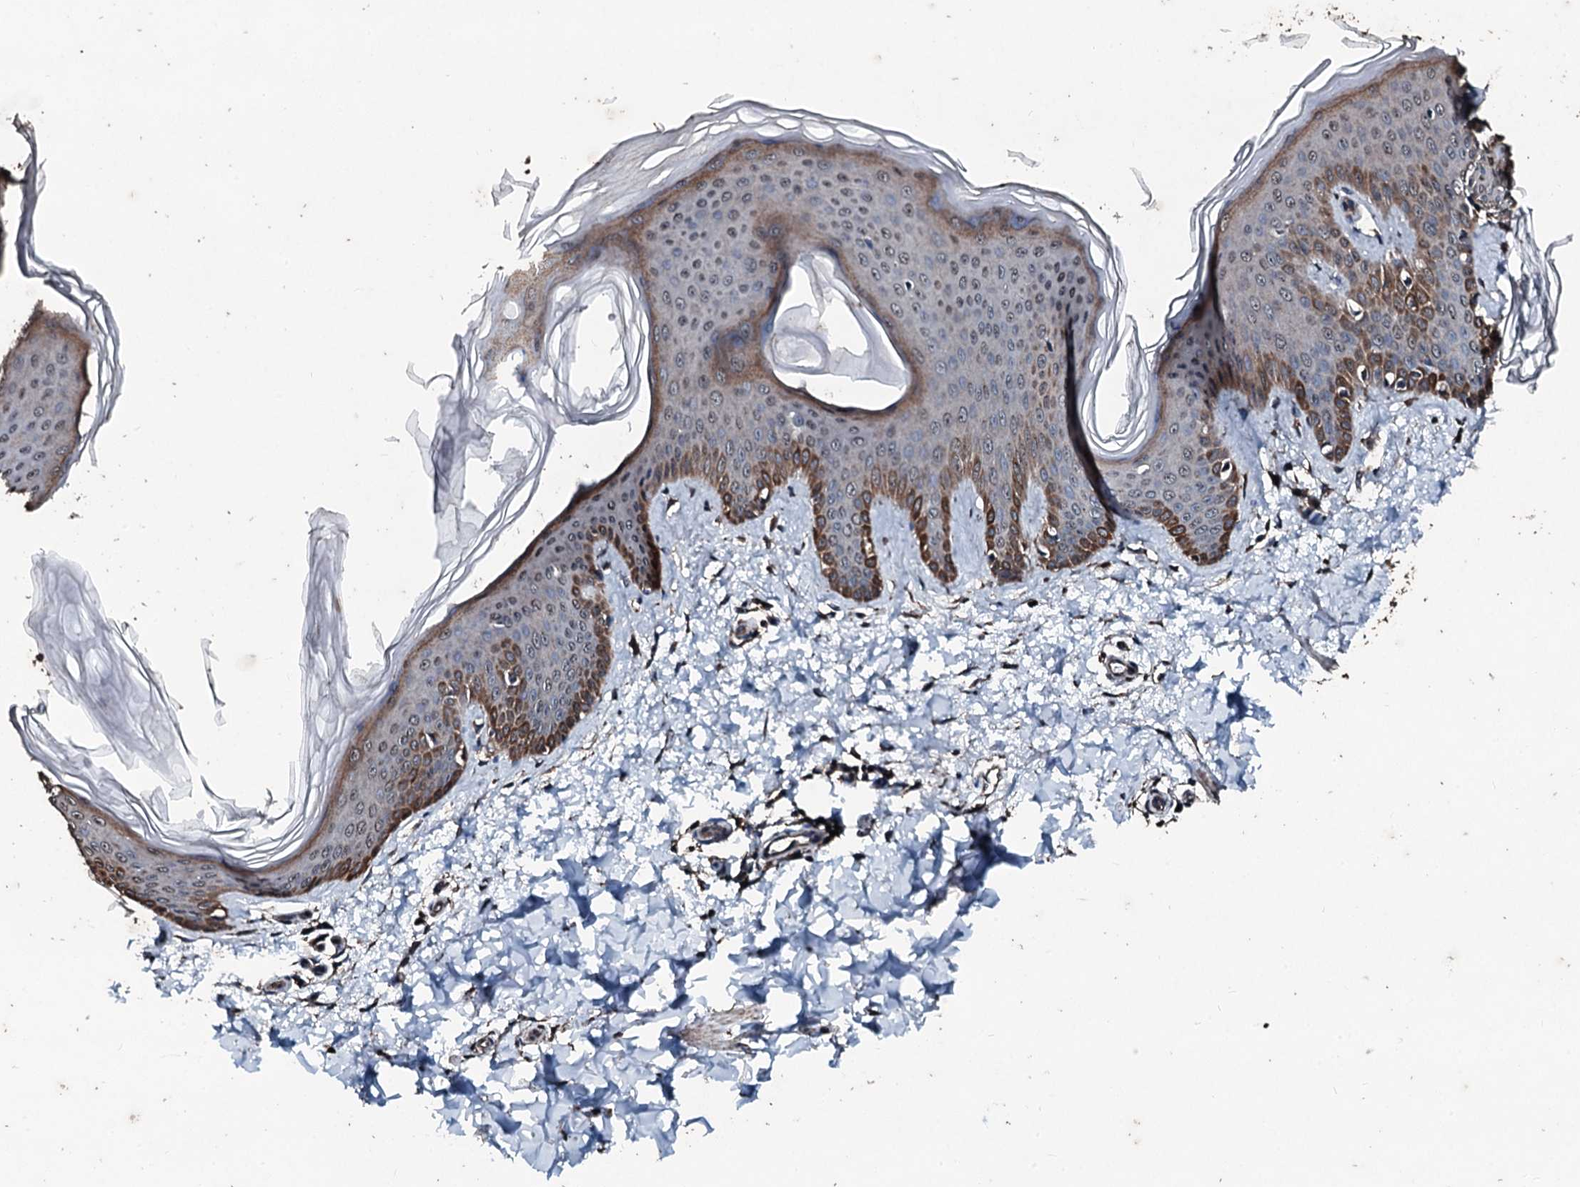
{"staining": {"intensity": "strong", "quantity": ">75%", "location": "cytoplasmic/membranous"}, "tissue": "skin", "cell_type": "Fibroblasts", "image_type": "normal", "snomed": [{"axis": "morphology", "description": "Normal tissue, NOS"}, {"axis": "topography", "description": "Skin"}], "caption": "Immunohistochemical staining of unremarkable skin demonstrates high levels of strong cytoplasmic/membranous expression in approximately >75% of fibroblasts. (DAB IHC with brightfield microscopy, high magnification).", "gene": "FAAP24", "patient": {"sex": "male", "age": 36}}